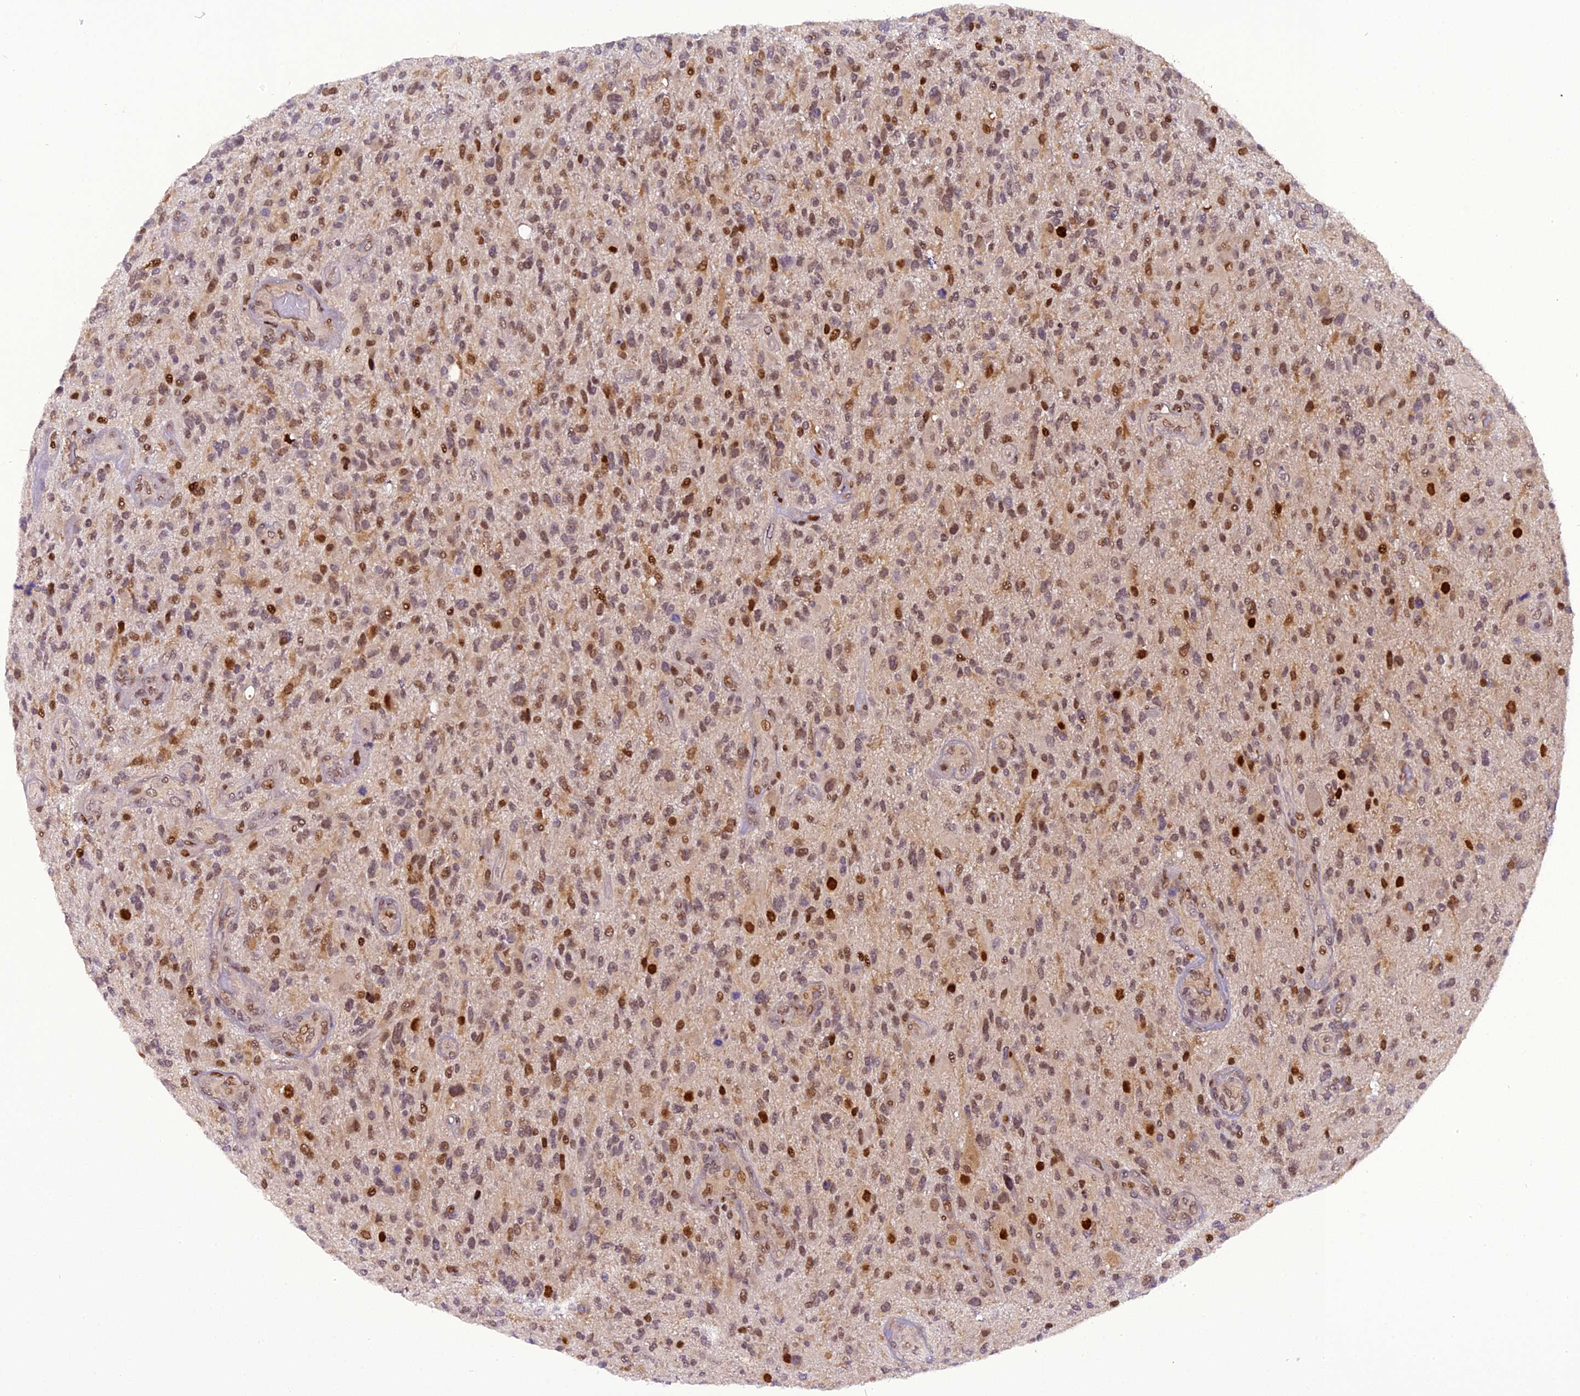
{"staining": {"intensity": "strong", "quantity": "25%-75%", "location": "nuclear"}, "tissue": "glioma", "cell_type": "Tumor cells", "image_type": "cancer", "snomed": [{"axis": "morphology", "description": "Glioma, malignant, High grade"}, {"axis": "topography", "description": "Brain"}], "caption": "Protein expression analysis of malignant glioma (high-grade) displays strong nuclear expression in approximately 25%-75% of tumor cells.", "gene": "RABGGTA", "patient": {"sex": "male", "age": 47}}